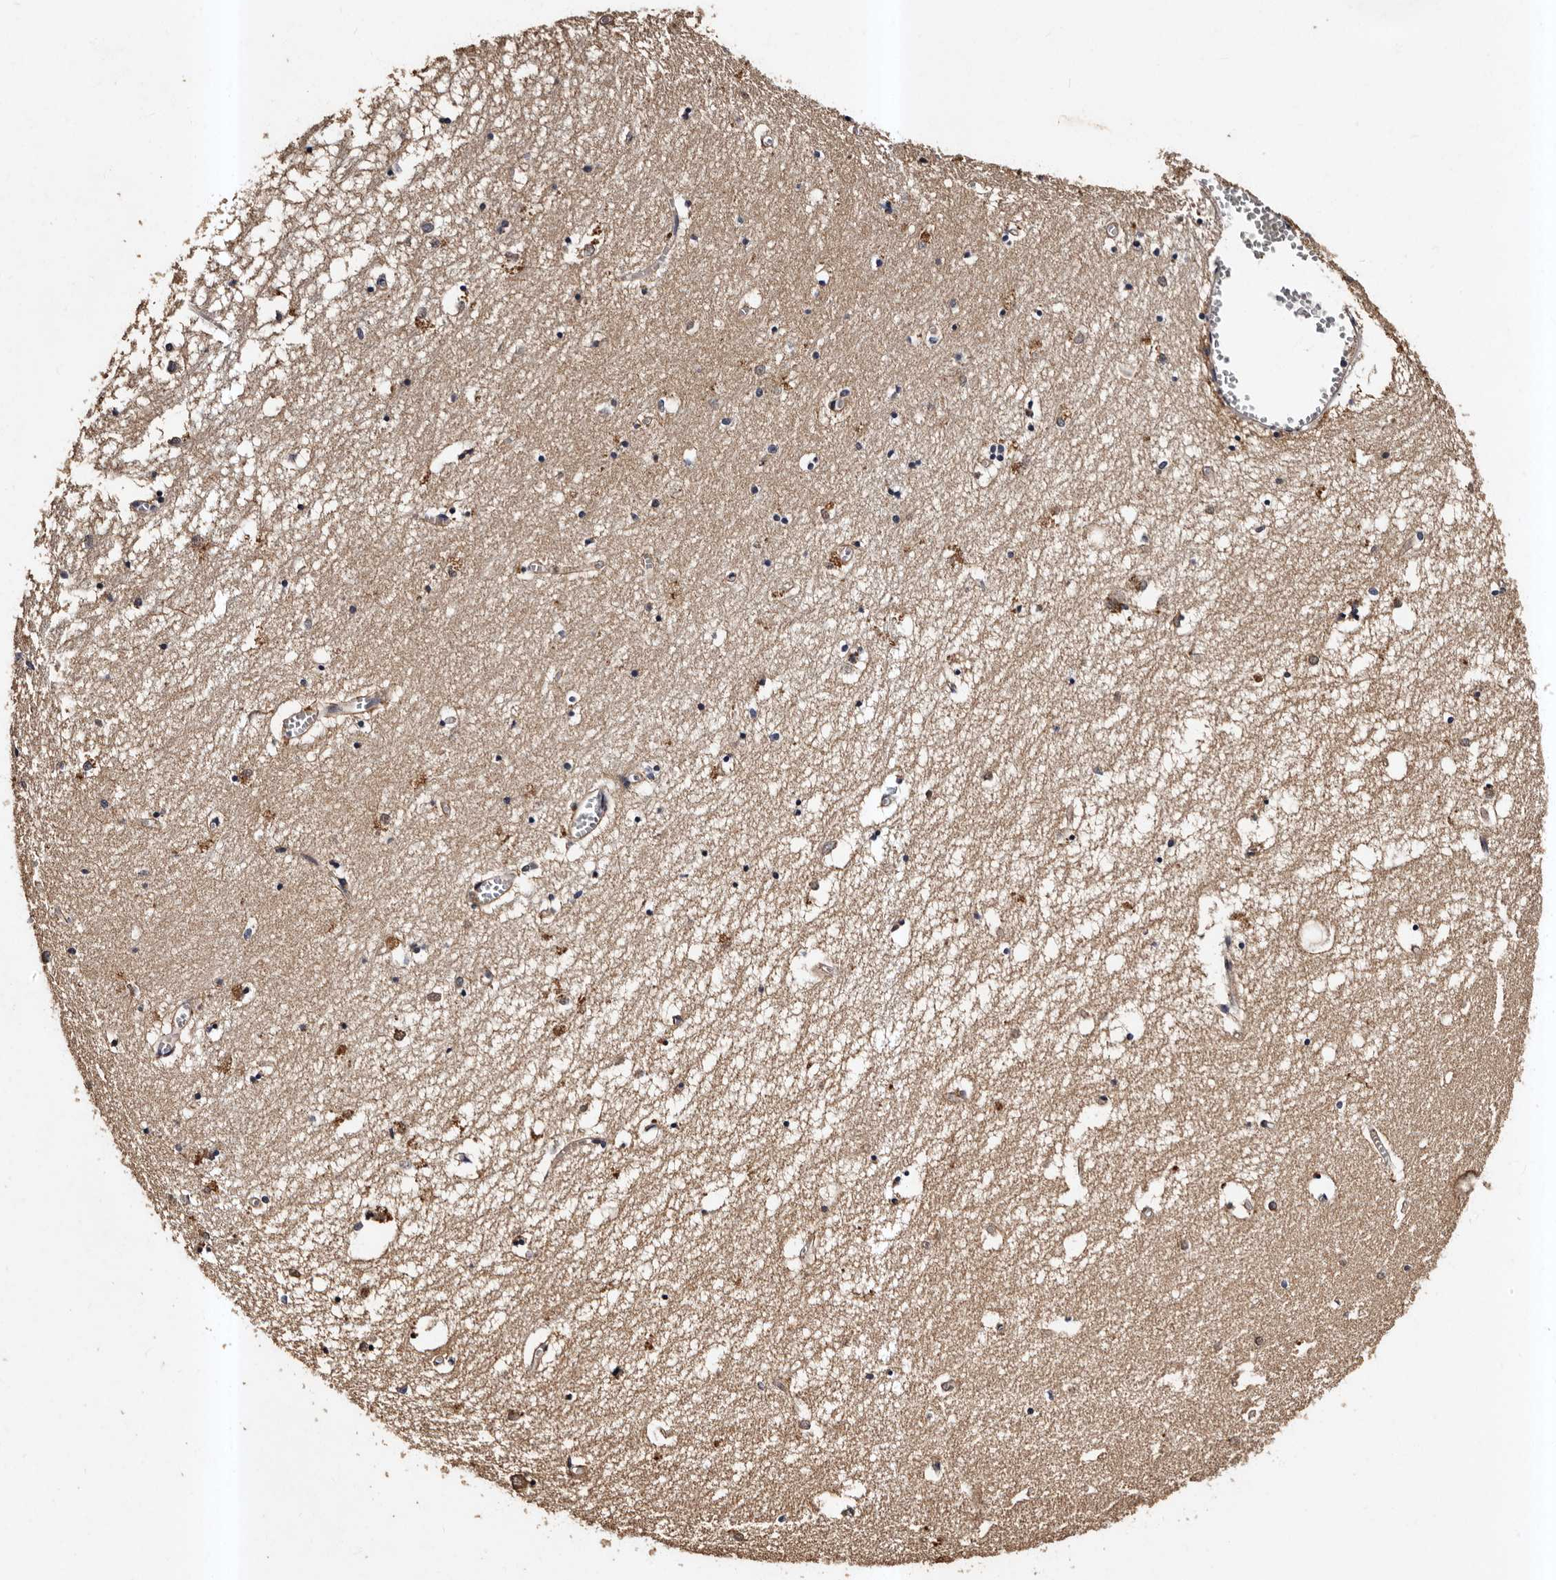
{"staining": {"intensity": "moderate", "quantity": "25%-75%", "location": "cytoplasmic/membranous"}, "tissue": "hippocampus", "cell_type": "Glial cells", "image_type": "normal", "snomed": [{"axis": "morphology", "description": "Normal tissue, NOS"}, {"axis": "topography", "description": "Hippocampus"}], "caption": "IHC histopathology image of benign hippocampus: human hippocampus stained using immunohistochemistry displays medium levels of moderate protein expression localized specifically in the cytoplasmic/membranous of glial cells, appearing as a cytoplasmic/membranous brown color.", "gene": "ADCK5", "patient": {"sex": "male", "age": 70}}